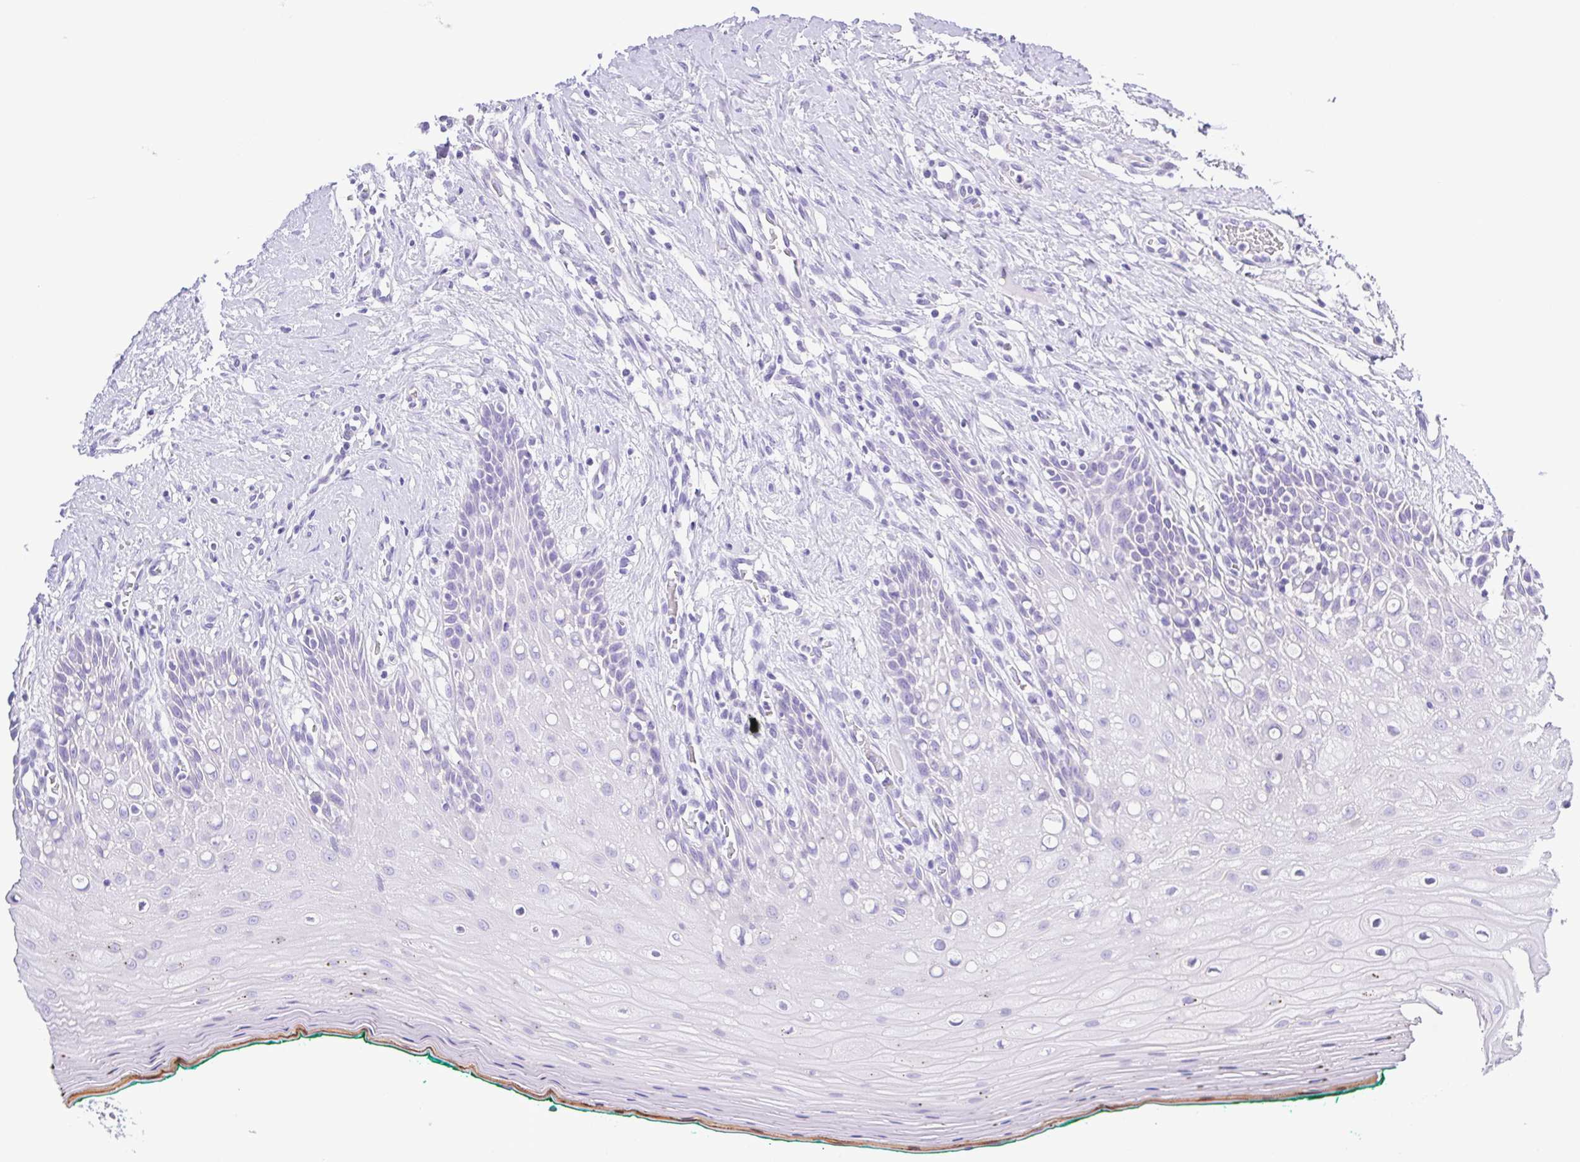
{"staining": {"intensity": "negative", "quantity": "none", "location": "none"}, "tissue": "oral mucosa", "cell_type": "Squamous epithelial cells", "image_type": "normal", "snomed": [{"axis": "morphology", "description": "Normal tissue, NOS"}, {"axis": "topography", "description": "Oral tissue"}], "caption": "IHC micrograph of unremarkable oral mucosa stained for a protein (brown), which shows no positivity in squamous epithelial cells. Brightfield microscopy of immunohistochemistry (IHC) stained with DAB (3,3'-diaminobenzidine) (brown) and hematoxylin (blue), captured at high magnification.", "gene": "CD72", "patient": {"sex": "female", "age": 83}}